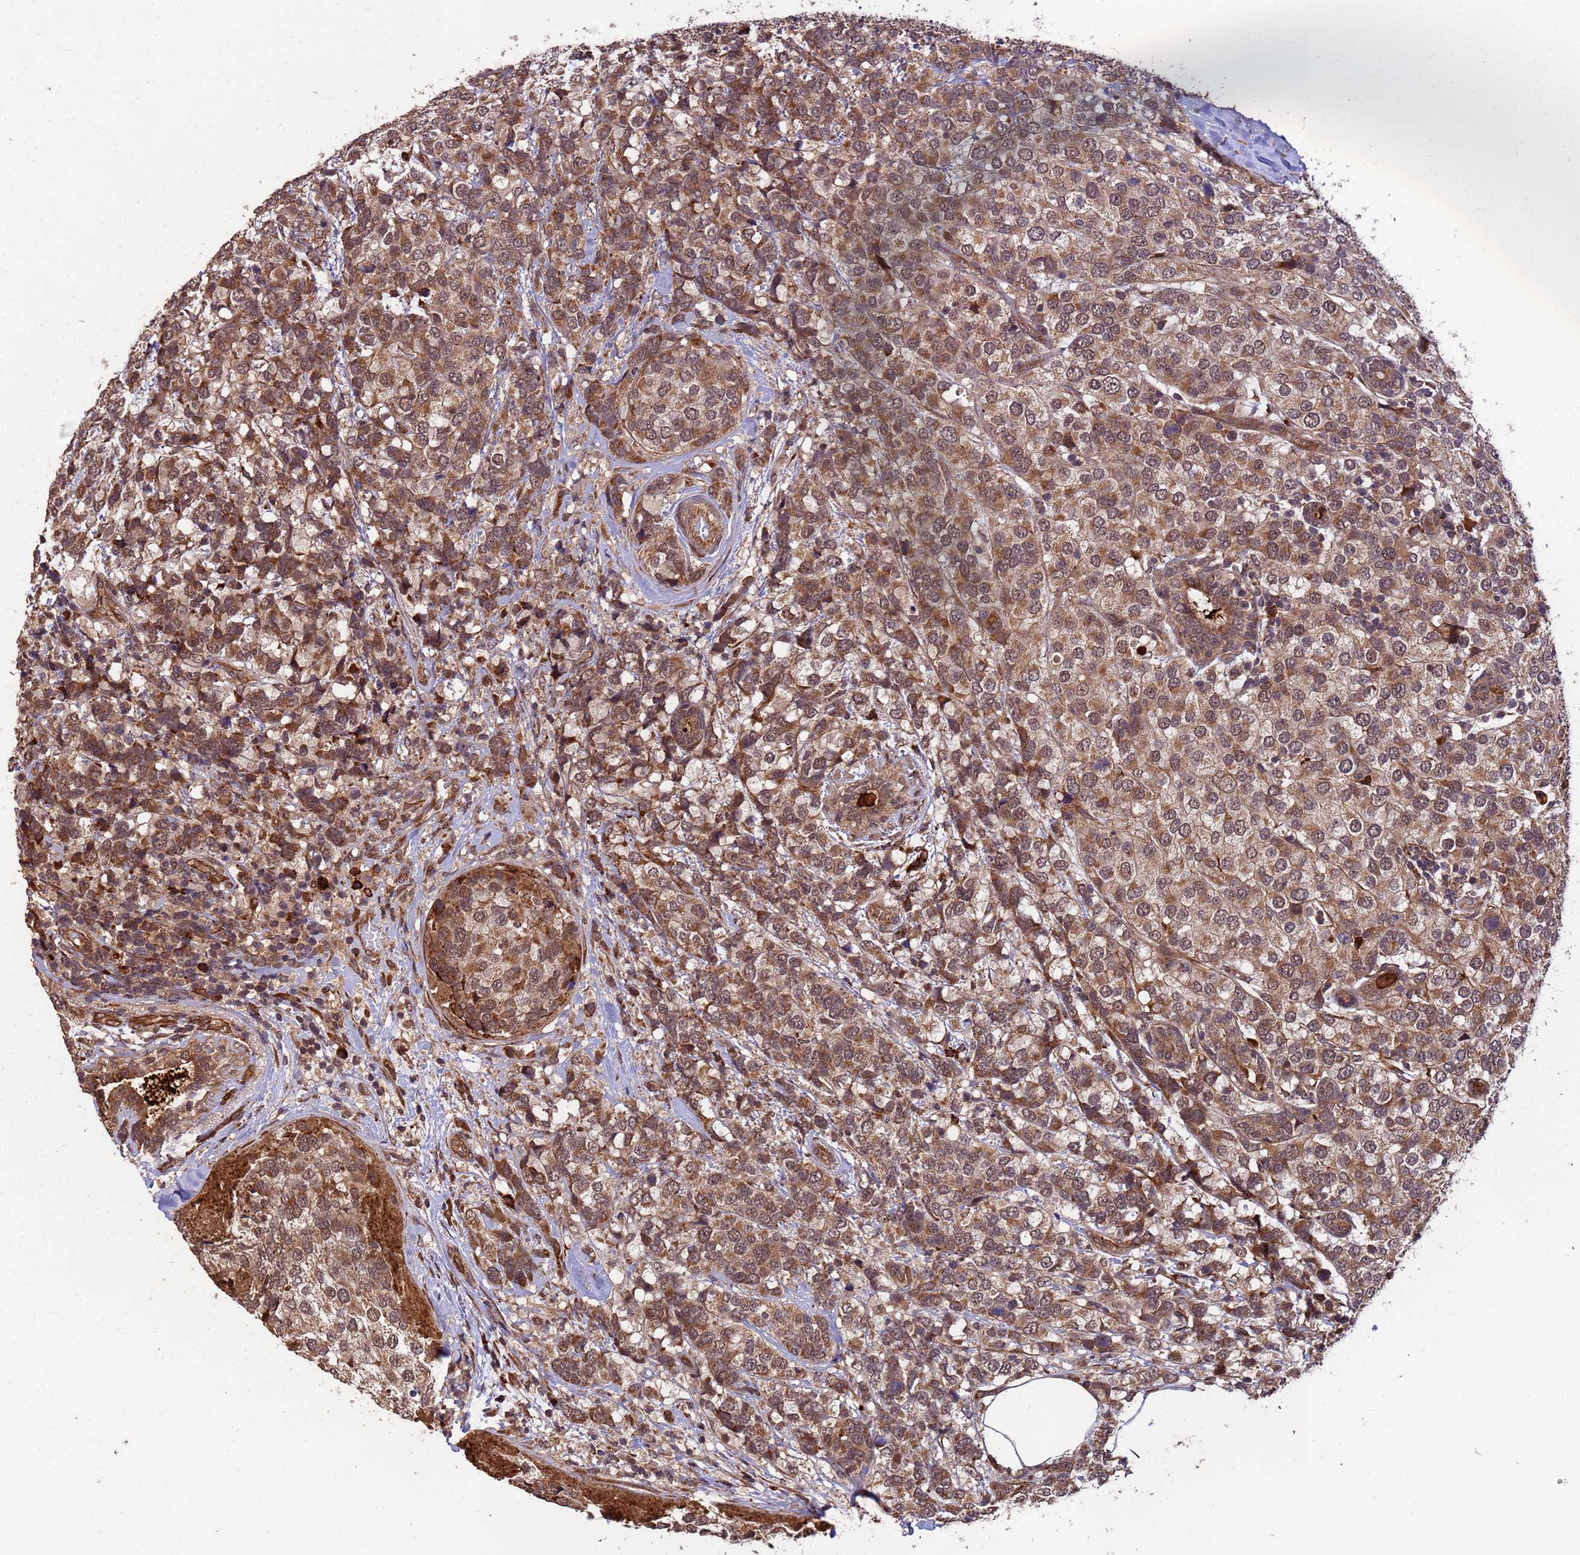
{"staining": {"intensity": "moderate", "quantity": ">75%", "location": "cytoplasmic/membranous,nuclear"}, "tissue": "breast cancer", "cell_type": "Tumor cells", "image_type": "cancer", "snomed": [{"axis": "morphology", "description": "Lobular carcinoma"}, {"axis": "topography", "description": "Breast"}], "caption": "Immunohistochemical staining of lobular carcinoma (breast) exhibits medium levels of moderate cytoplasmic/membranous and nuclear protein positivity in about >75% of tumor cells.", "gene": "ZNF619", "patient": {"sex": "female", "age": 59}}